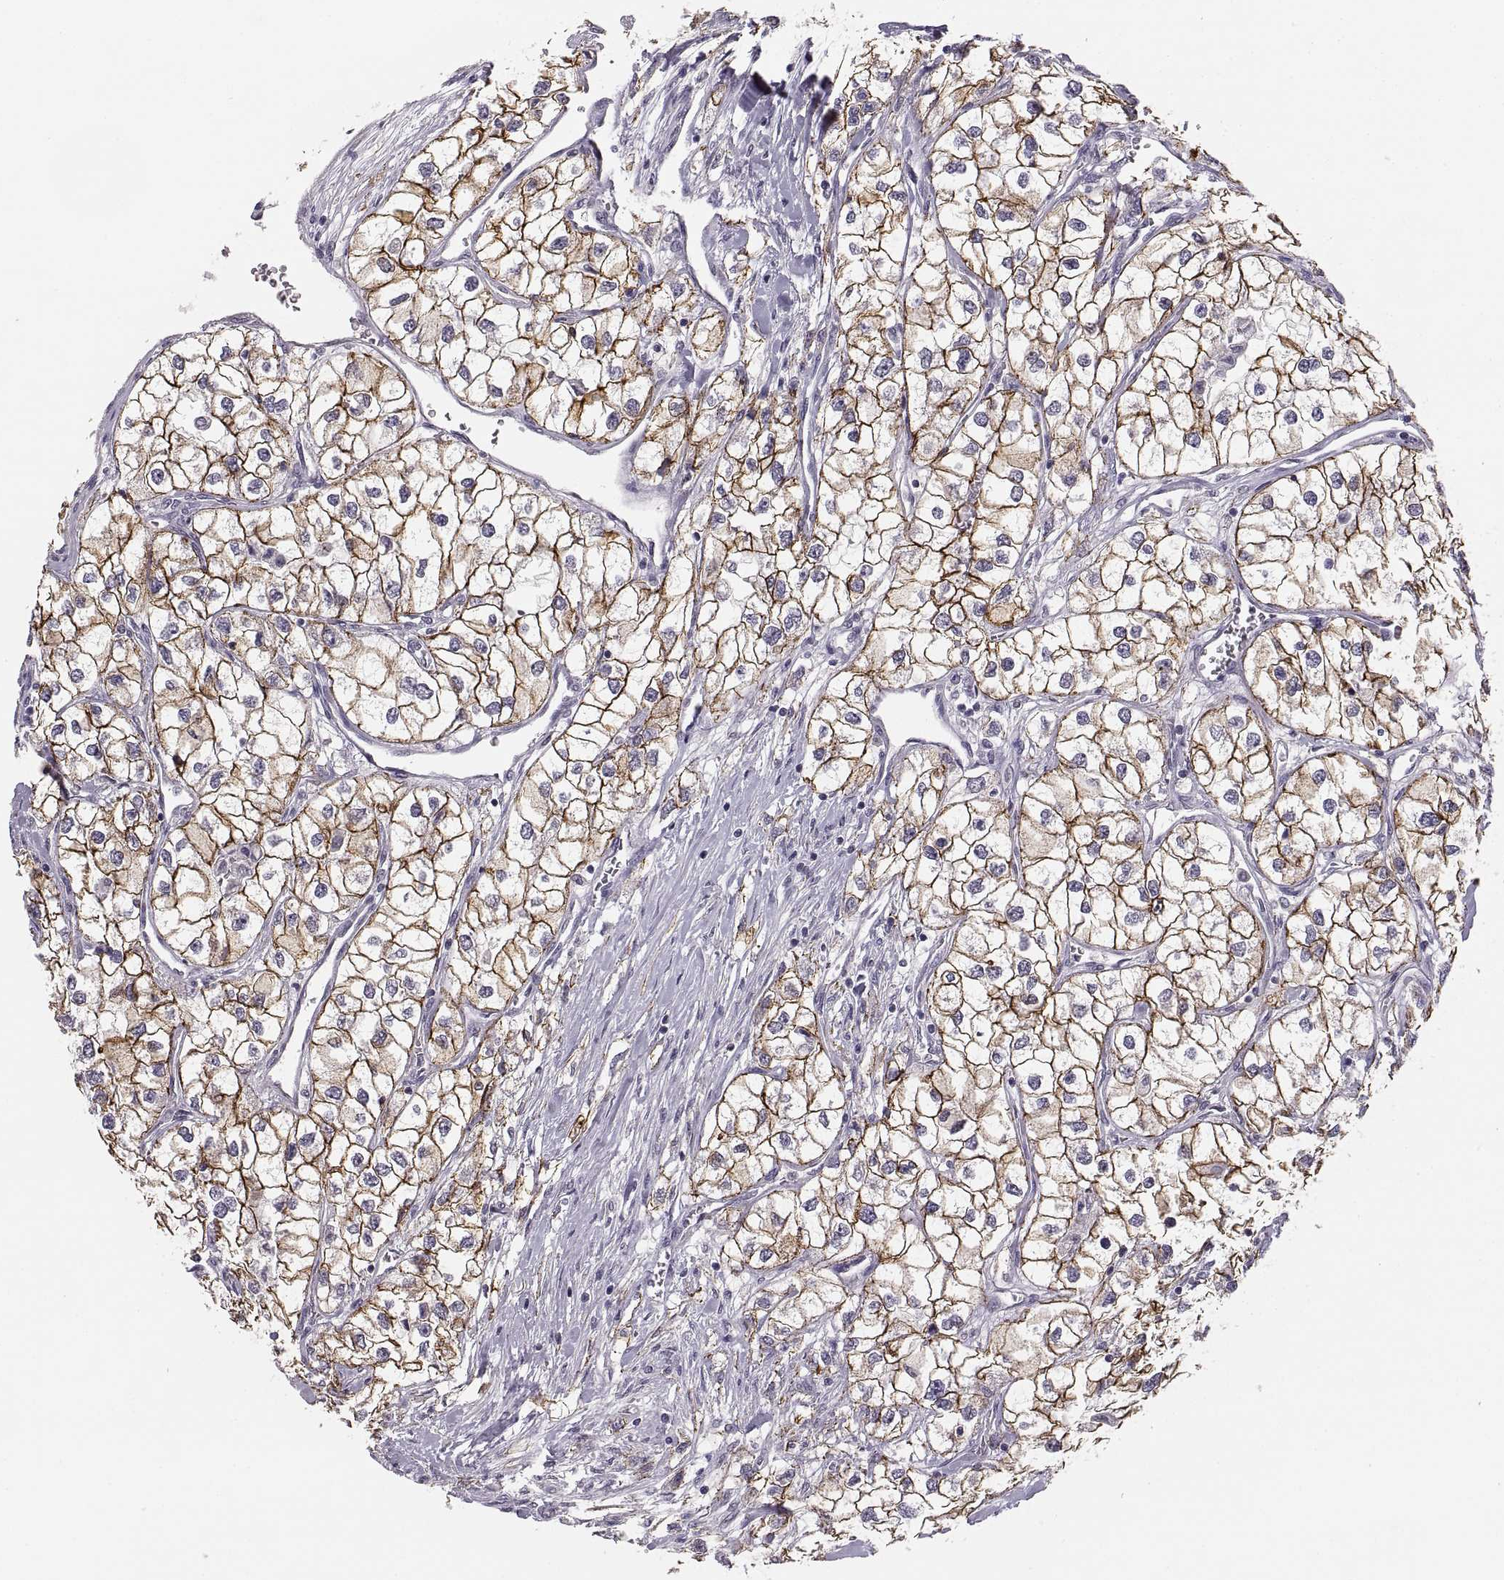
{"staining": {"intensity": "strong", "quantity": ">75%", "location": "cytoplasmic/membranous"}, "tissue": "renal cancer", "cell_type": "Tumor cells", "image_type": "cancer", "snomed": [{"axis": "morphology", "description": "Adenocarcinoma, NOS"}, {"axis": "topography", "description": "Kidney"}], "caption": "Renal adenocarcinoma stained with a brown dye reveals strong cytoplasmic/membranous positive positivity in about >75% of tumor cells.", "gene": "CDH2", "patient": {"sex": "male", "age": 59}}